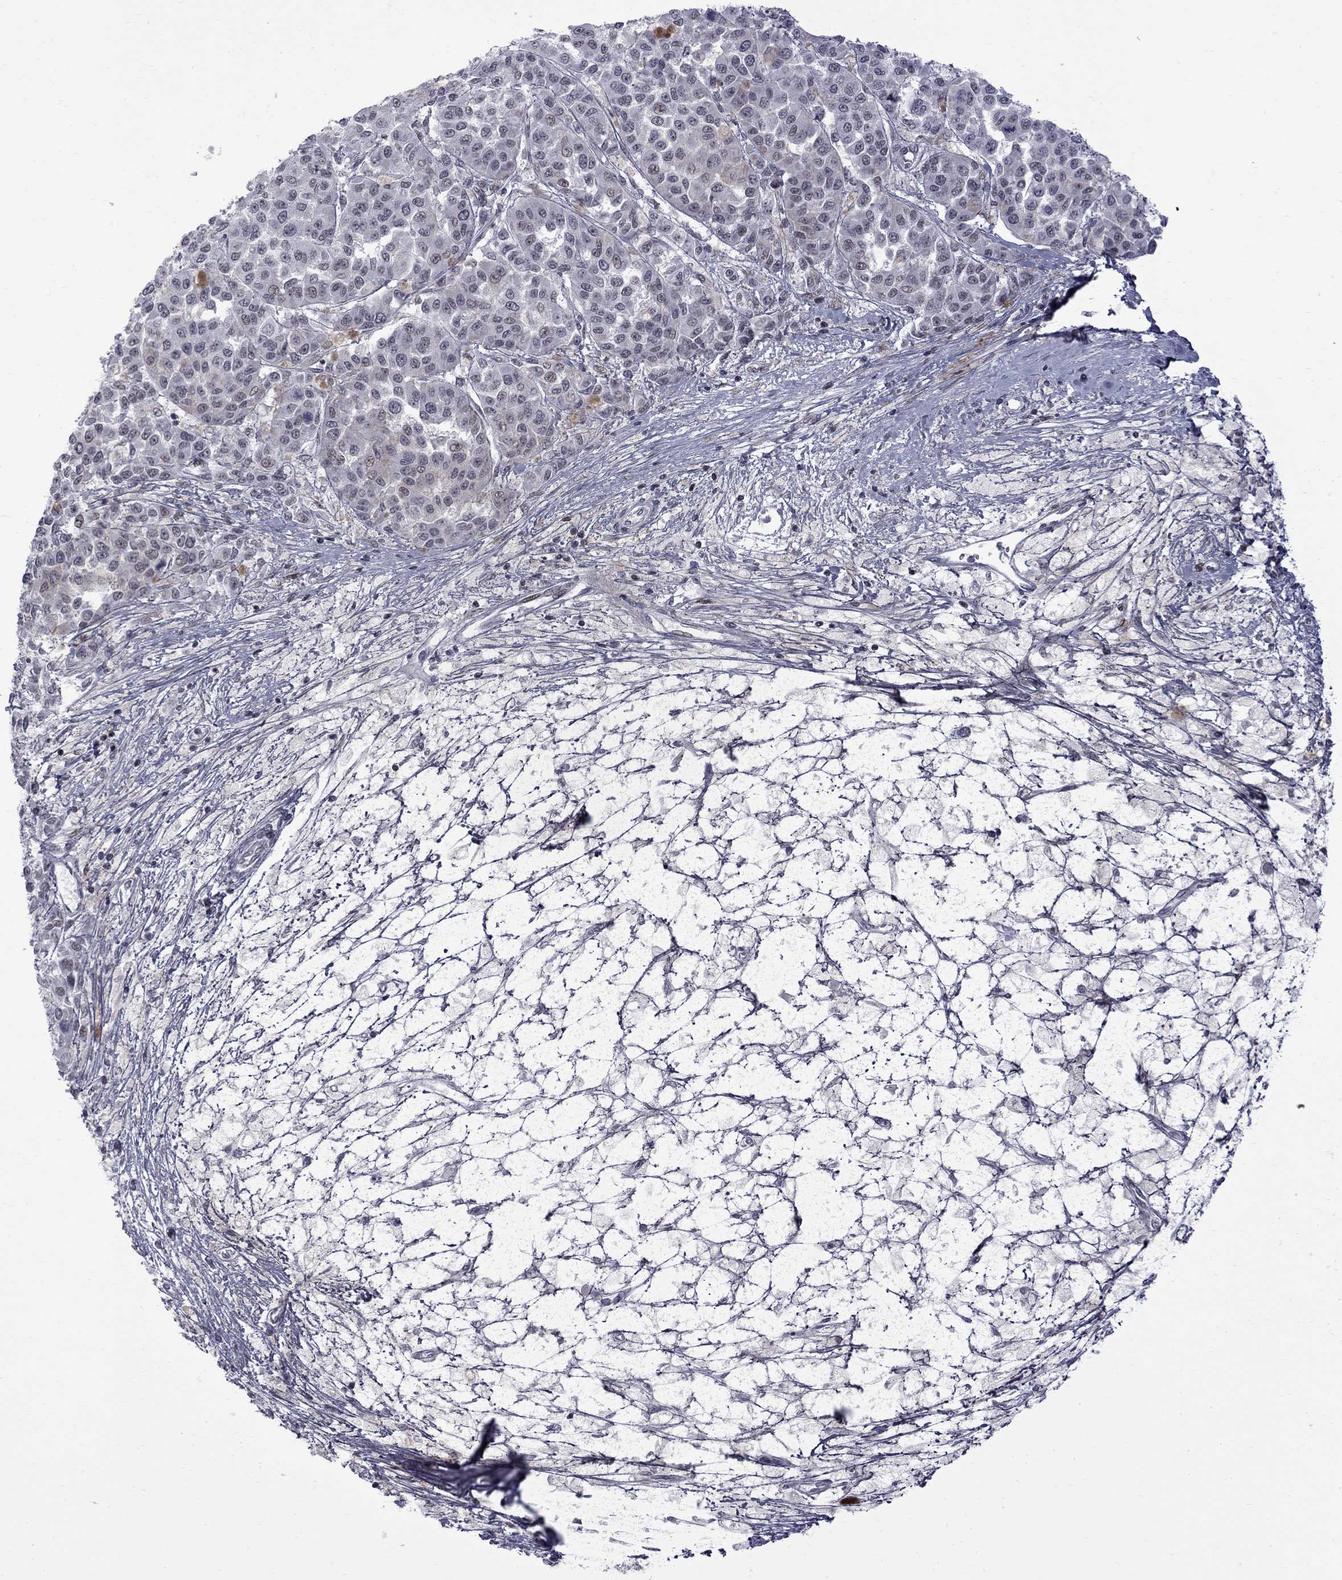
{"staining": {"intensity": "negative", "quantity": "none", "location": "none"}, "tissue": "melanoma", "cell_type": "Tumor cells", "image_type": "cancer", "snomed": [{"axis": "morphology", "description": "Malignant melanoma, NOS"}, {"axis": "topography", "description": "Skin"}], "caption": "Immunohistochemistry micrograph of neoplastic tissue: human malignant melanoma stained with DAB exhibits no significant protein expression in tumor cells. Brightfield microscopy of immunohistochemistry (IHC) stained with DAB (brown) and hematoxylin (blue), captured at high magnification.", "gene": "RFWD3", "patient": {"sex": "female", "age": 58}}